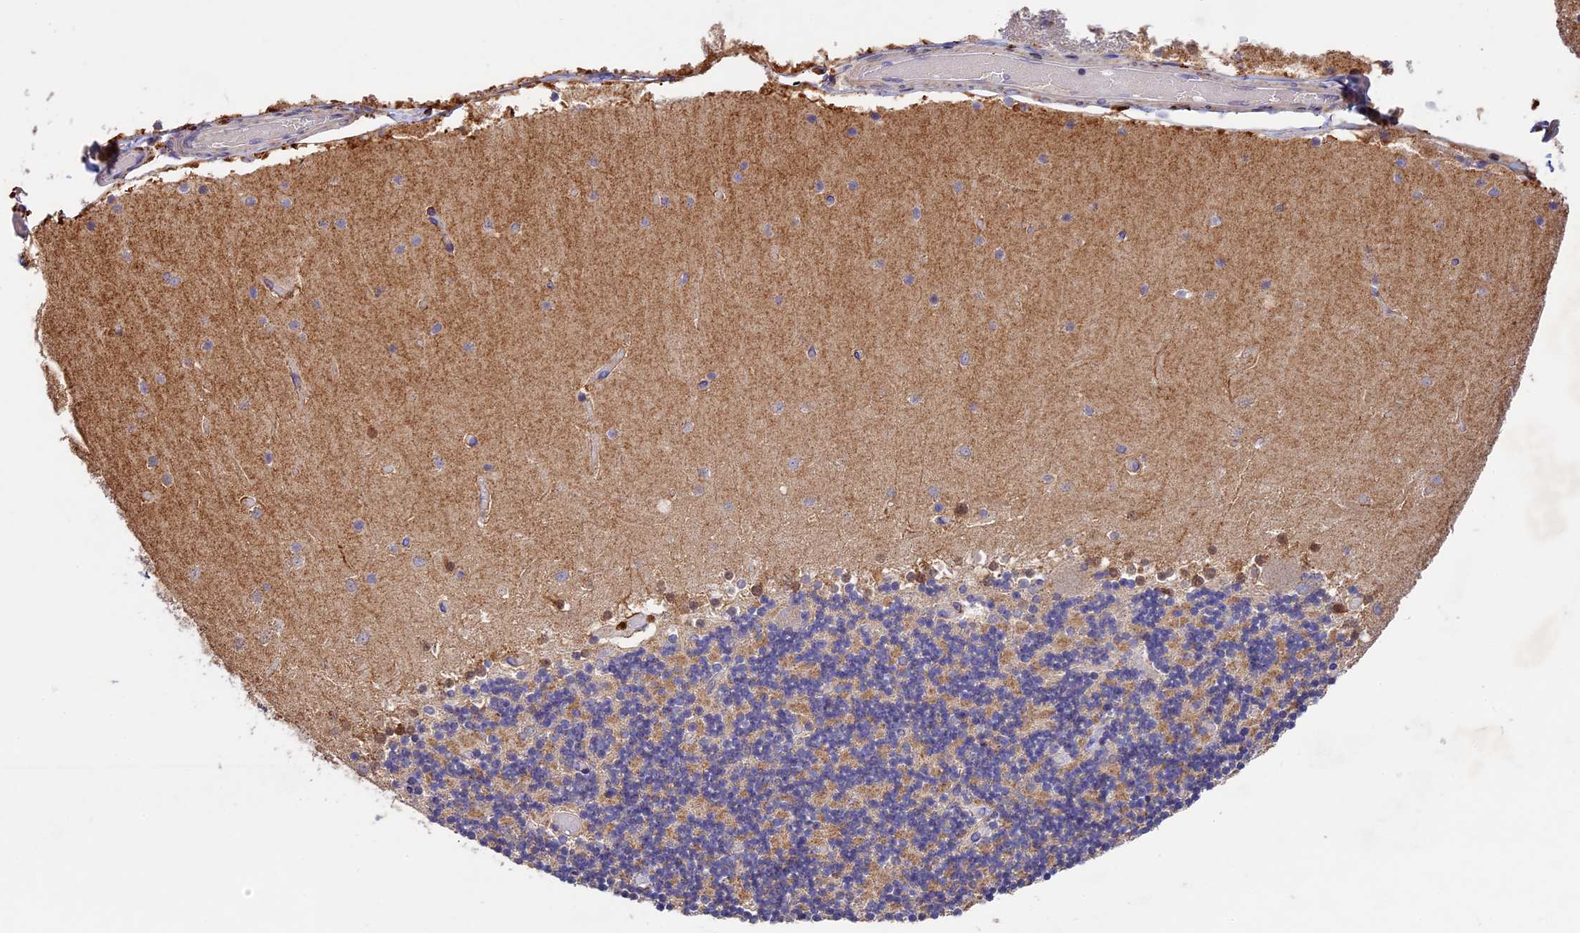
{"staining": {"intensity": "weak", "quantity": "25%-75%", "location": "cytoplasmic/membranous"}, "tissue": "cerebellum", "cell_type": "Cells in granular layer", "image_type": "normal", "snomed": [{"axis": "morphology", "description": "Normal tissue, NOS"}, {"axis": "topography", "description": "Cerebellum"}], "caption": "Human cerebellum stained with a protein marker reveals weak staining in cells in granular layer.", "gene": "OCEL1", "patient": {"sex": "female", "age": 28}}